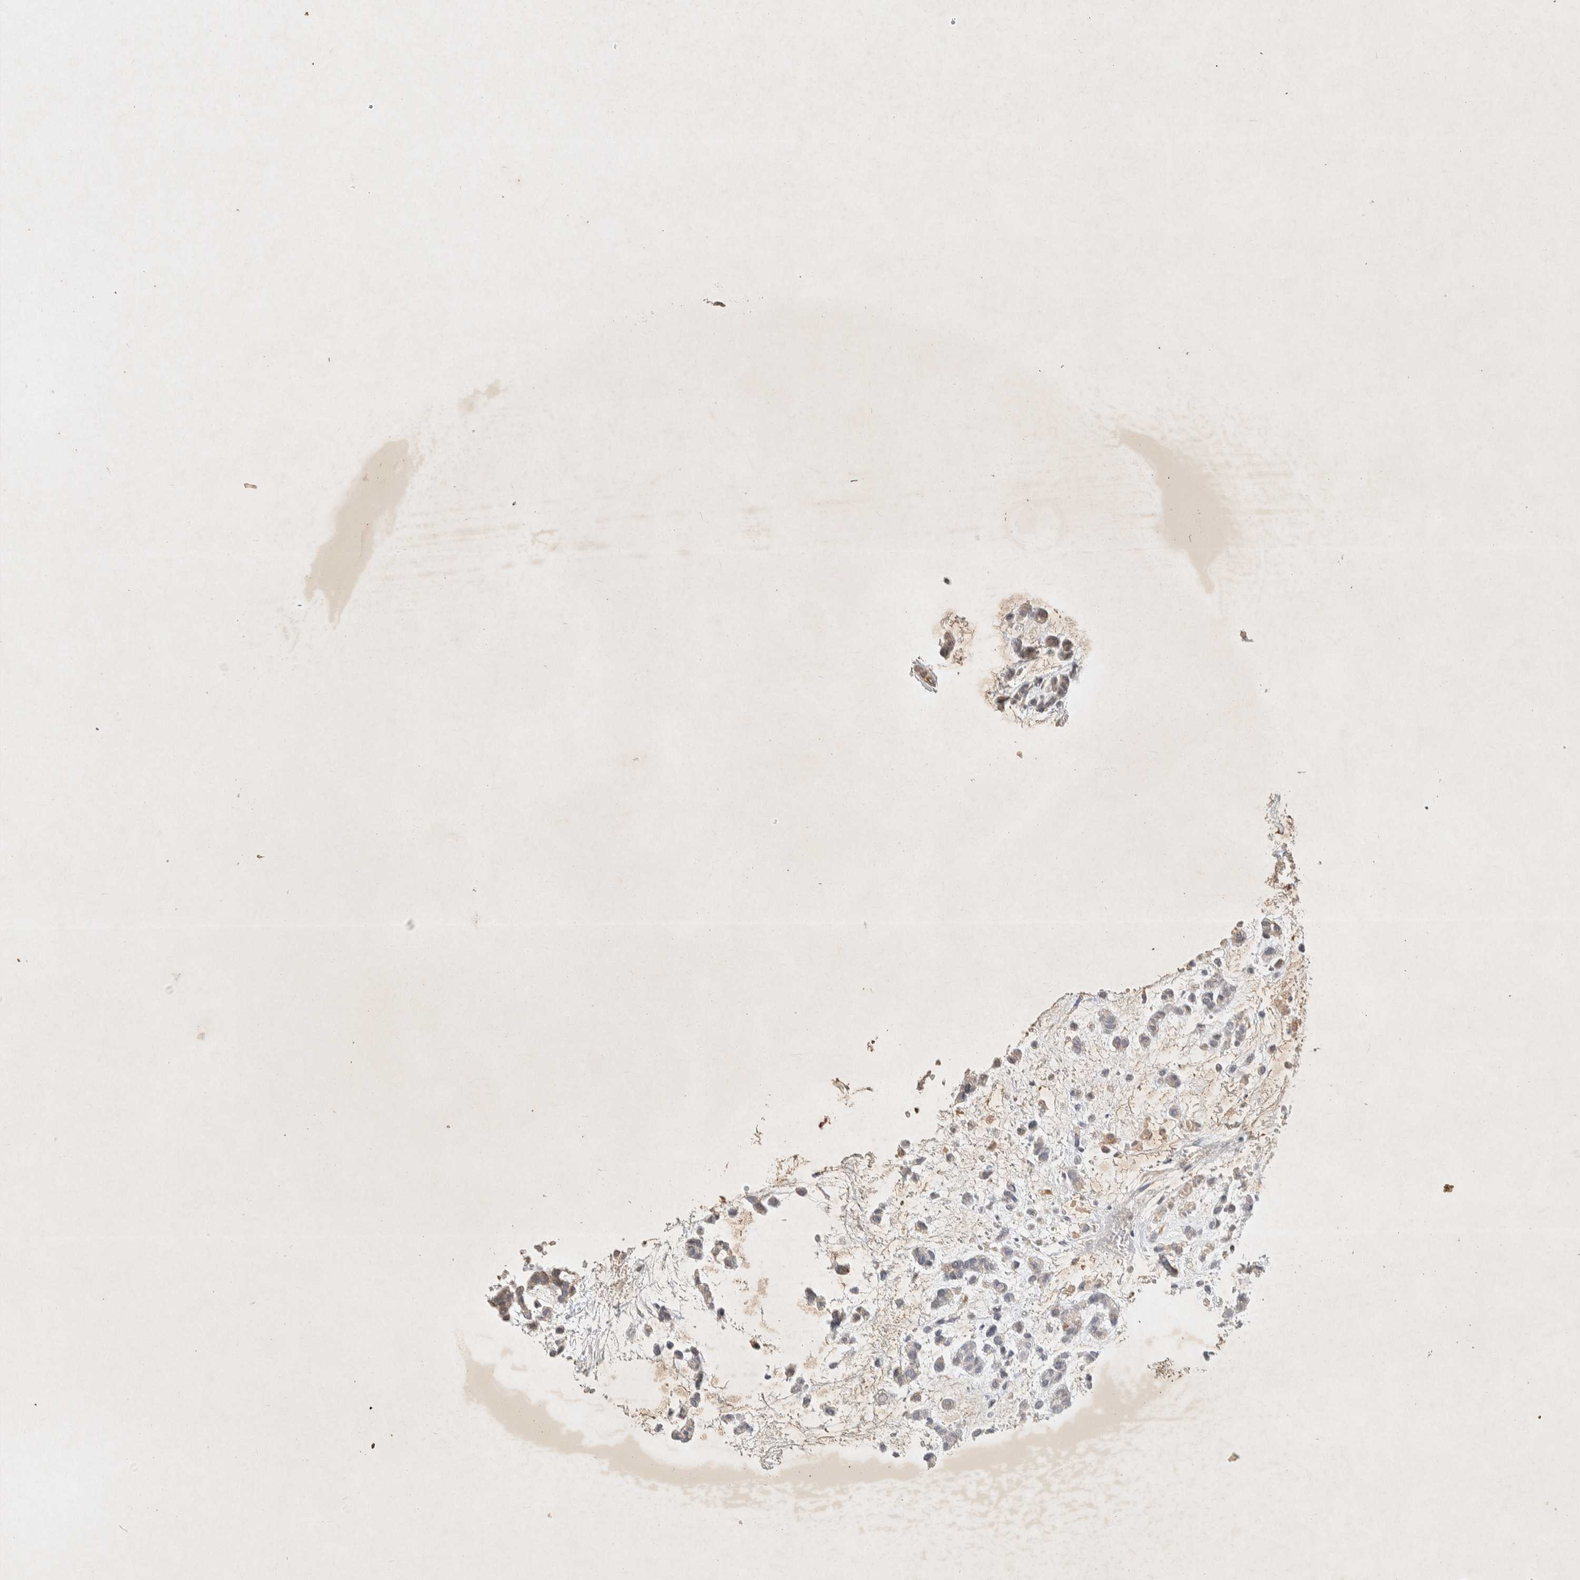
{"staining": {"intensity": "negative", "quantity": "none", "location": "none"}, "tissue": "head and neck cancer", "cell_type": "Tumor cells", "image_type": "cancer", "snomed": [{"axis": "morphology", "description": "Adenocarcinoma, NOS"}, {"axis": "morphology", "description": "Adenoma, NOS"}, {"axis": "topography", "description": "Head-Neck"}], "caption": "This micrograph is of head and neck cancer stained with immunohistochemistry (IHC) to label a protein in brown with the nuclei are counter-stained blue. There is no expression in tumor cells. (Brightfield microscopy of DAB IHC at high magnification).", "gene": "RAC2", "patient": {"sex": "female", "age": 55}}